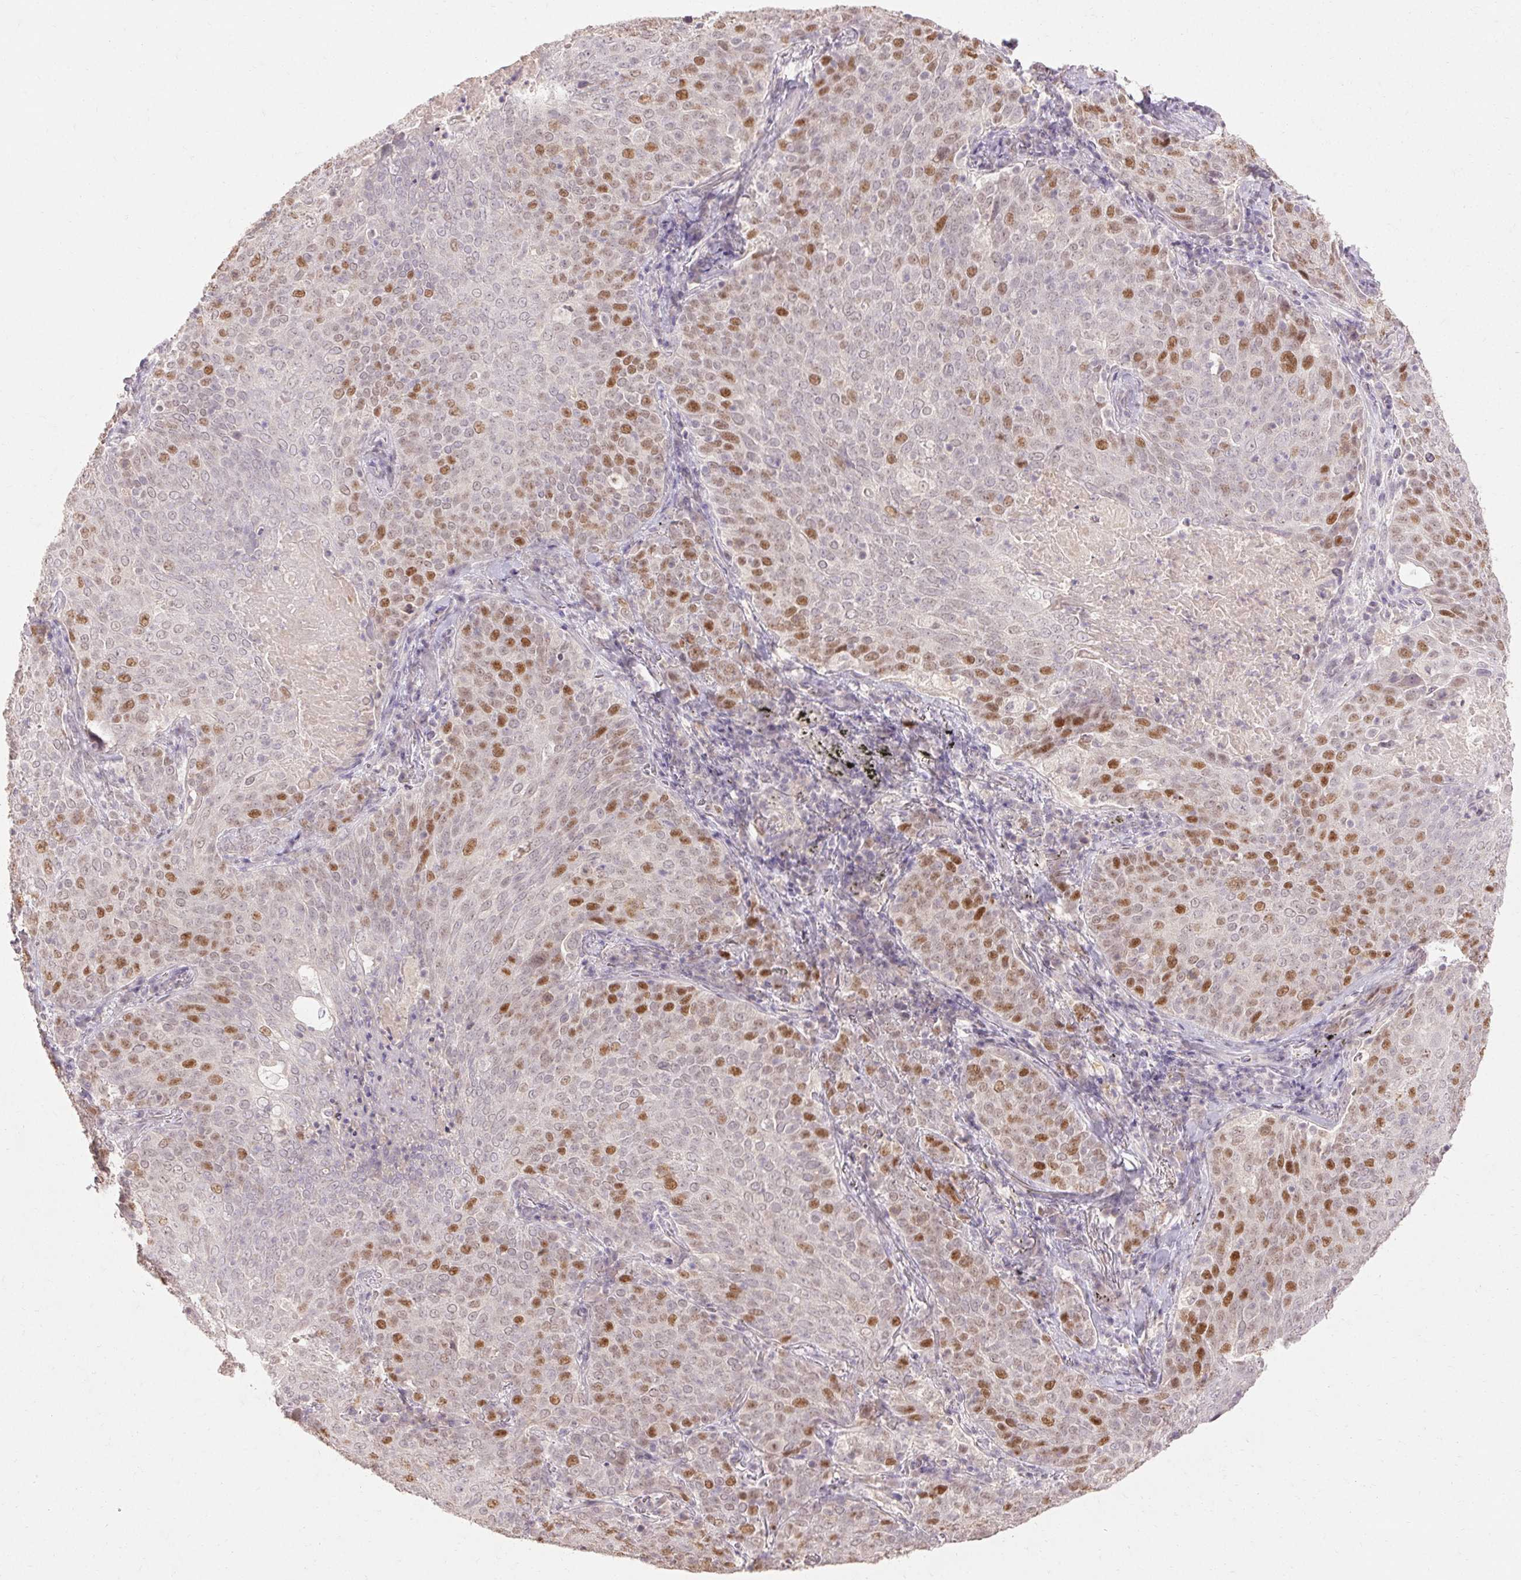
{"staining": {"intensity": "moderate", "quantity": "25%-75%", "location": "nuclear"}, "tissue": "lung cancer", "cell_type": "Tumor cells", "image_type": "cancer", "snomed": [{"axis": "morphology", "description": "Squamous cell carcinoma, NOS"}, {"axis": "topography", "description": "Lung"}], "caption": "Tumor cells show moderate nuclear positivity in about 25%-75% of cells in lung cancer (squamous cell carcinoma).", "gene": "SKP2", "patient": {"sex": "male", "age": 82}}